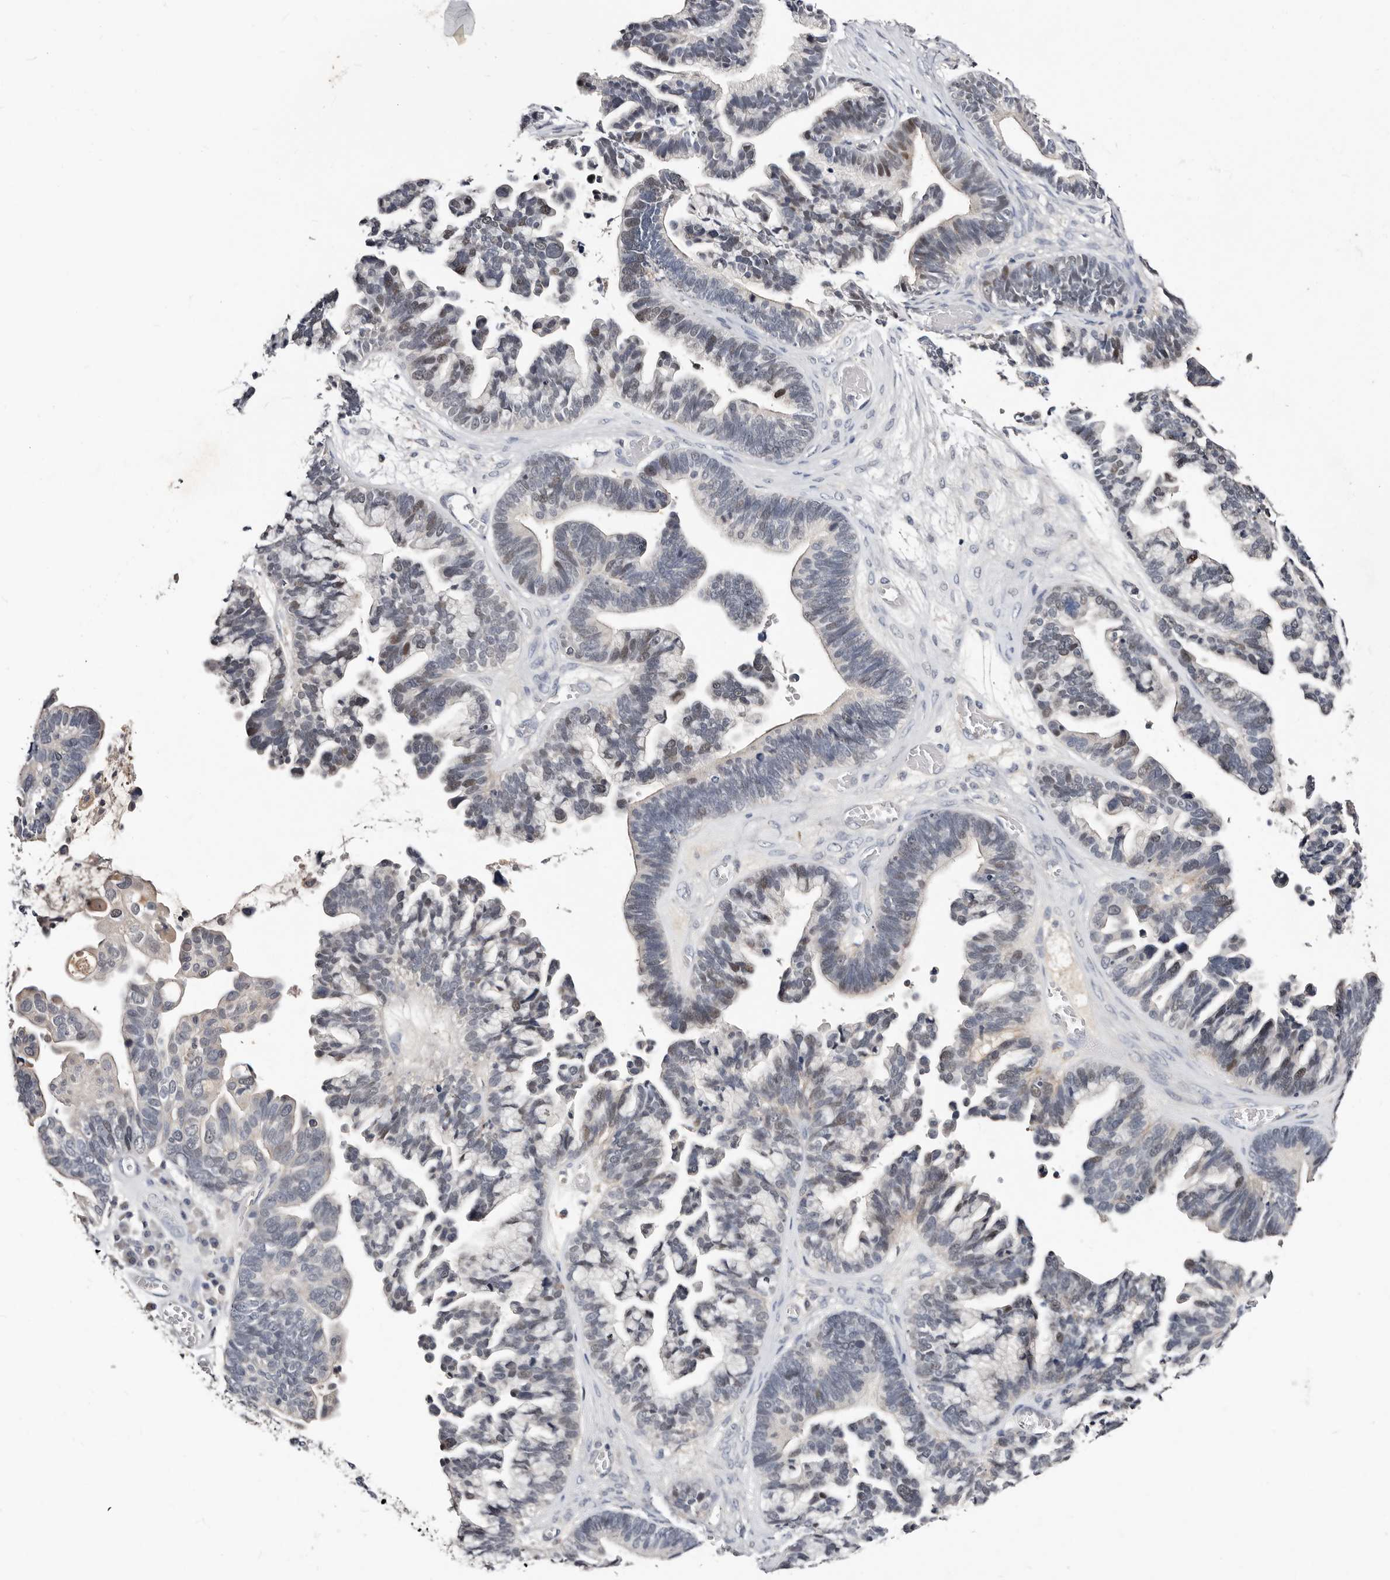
{"staining": {"intensity": "negative", "quantity": "none", "location": "none"}, "tissue": "ovarian cancer", "cell_type": "Tumor cells", "image_type": "cancer", "snomed": [{"axis": "morphology", "description": "Cystadenocarcinoma, serous, NOS"}, {"axis": "topography", "description": "Ovary"}], "caption": "This image is of ovarian cancer stained with immunohistochemistry to label a protein in brown with the nuclei are counter-stained blue. There is no expression in tumor cells. (Stains: DAB immunohistochemistry (IHC) with hematoxylin counter stain, Microscopy: brightfield microscopy at high magnification).", "gene": "MRPS33", "patient": {"sex": "female", "age": 56}}